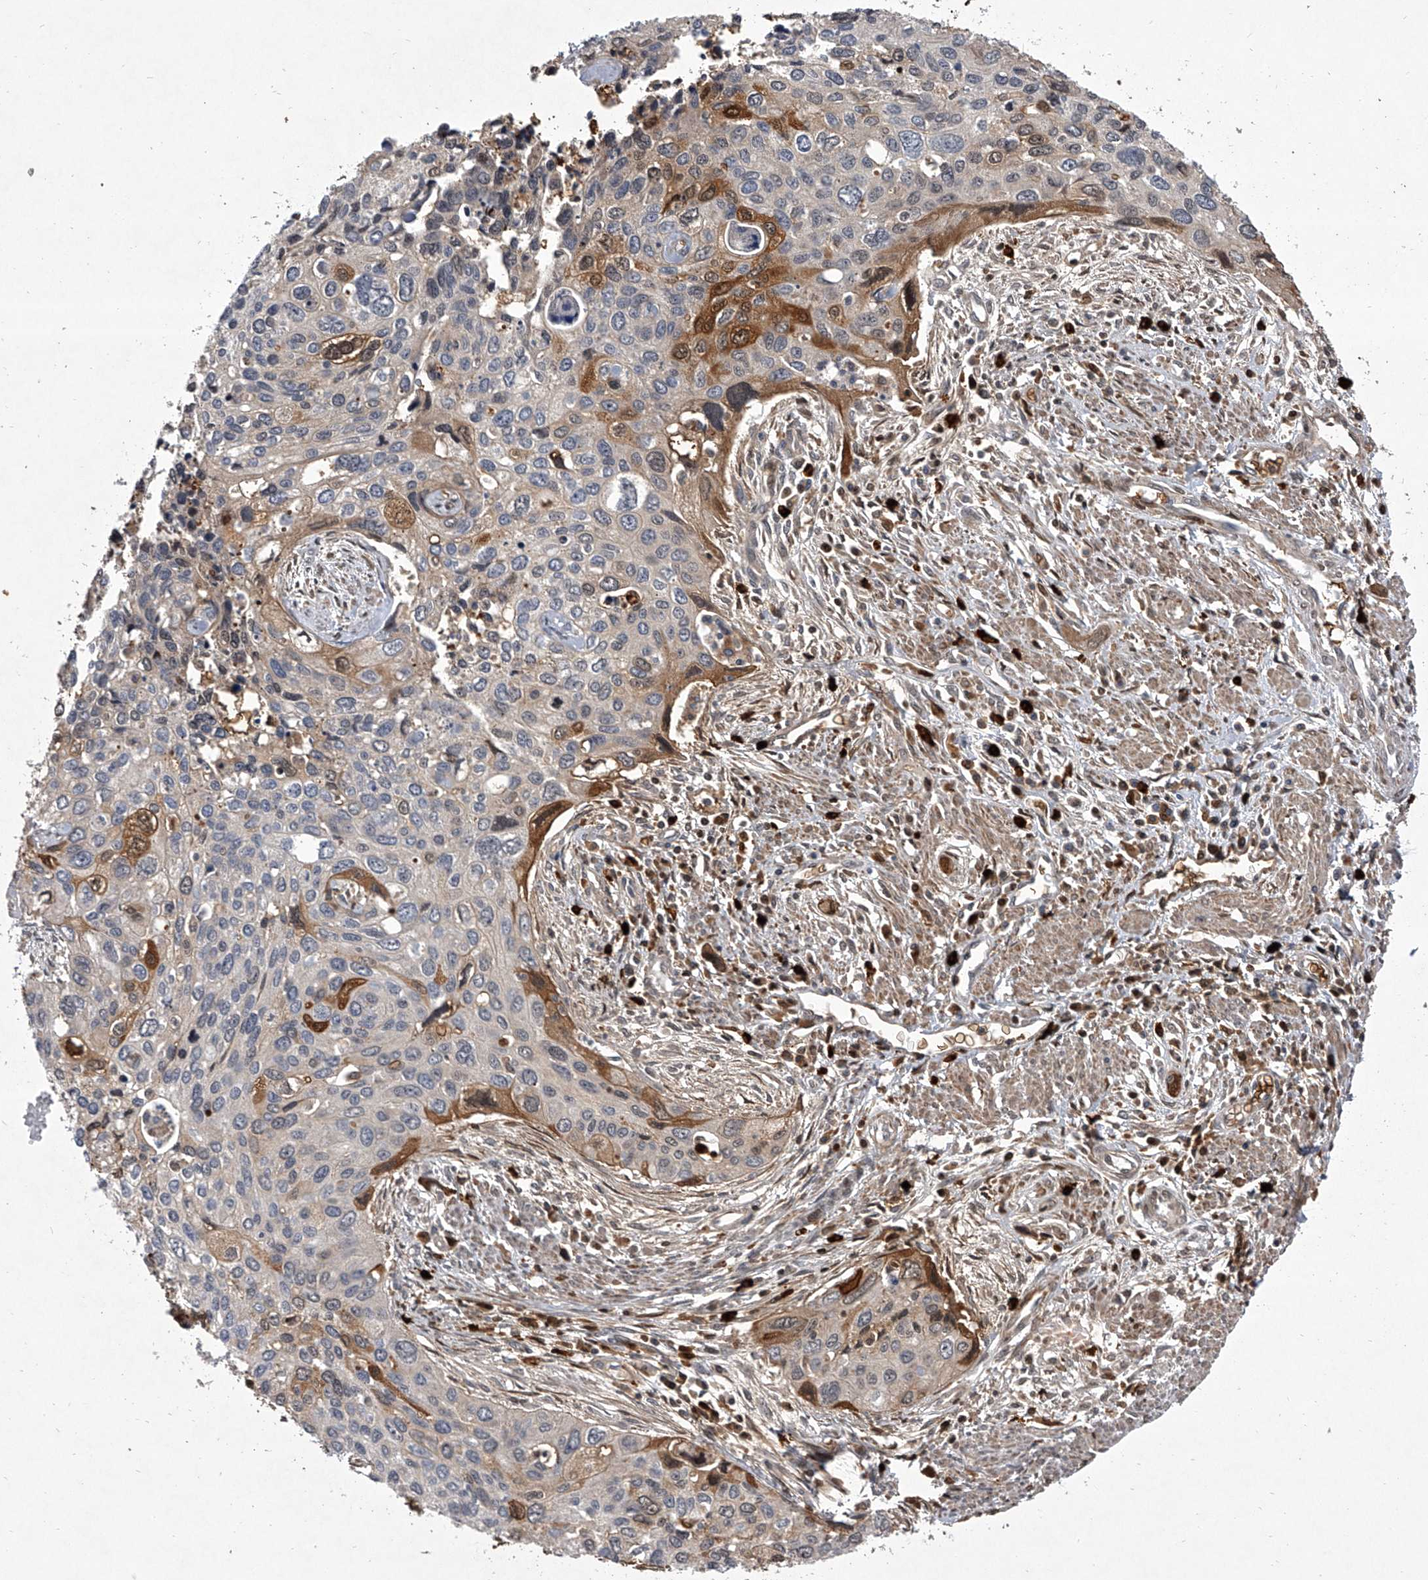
{"staining": {"intensity": "moderate", "quantity": "<25%", "location": "cytoplasmic/membranous"}, "tissue": "cervical cancer", "cell_type": "Tumor cells", "image_type": "cancer", "snomed": [{"axis": "morphology", "description": "Squamous cell carcinoma, NOS"}, {"axis": "topography", "description": "Cervix"}], "caption": "A brown stain highlights moderate cytoplasmic/membranous staining of a protein in human cervical cancer (squamous cell carcinoma) tumor cells.", "gene": "HEATR6", "patient": {"sex": "female", "age": 55}}